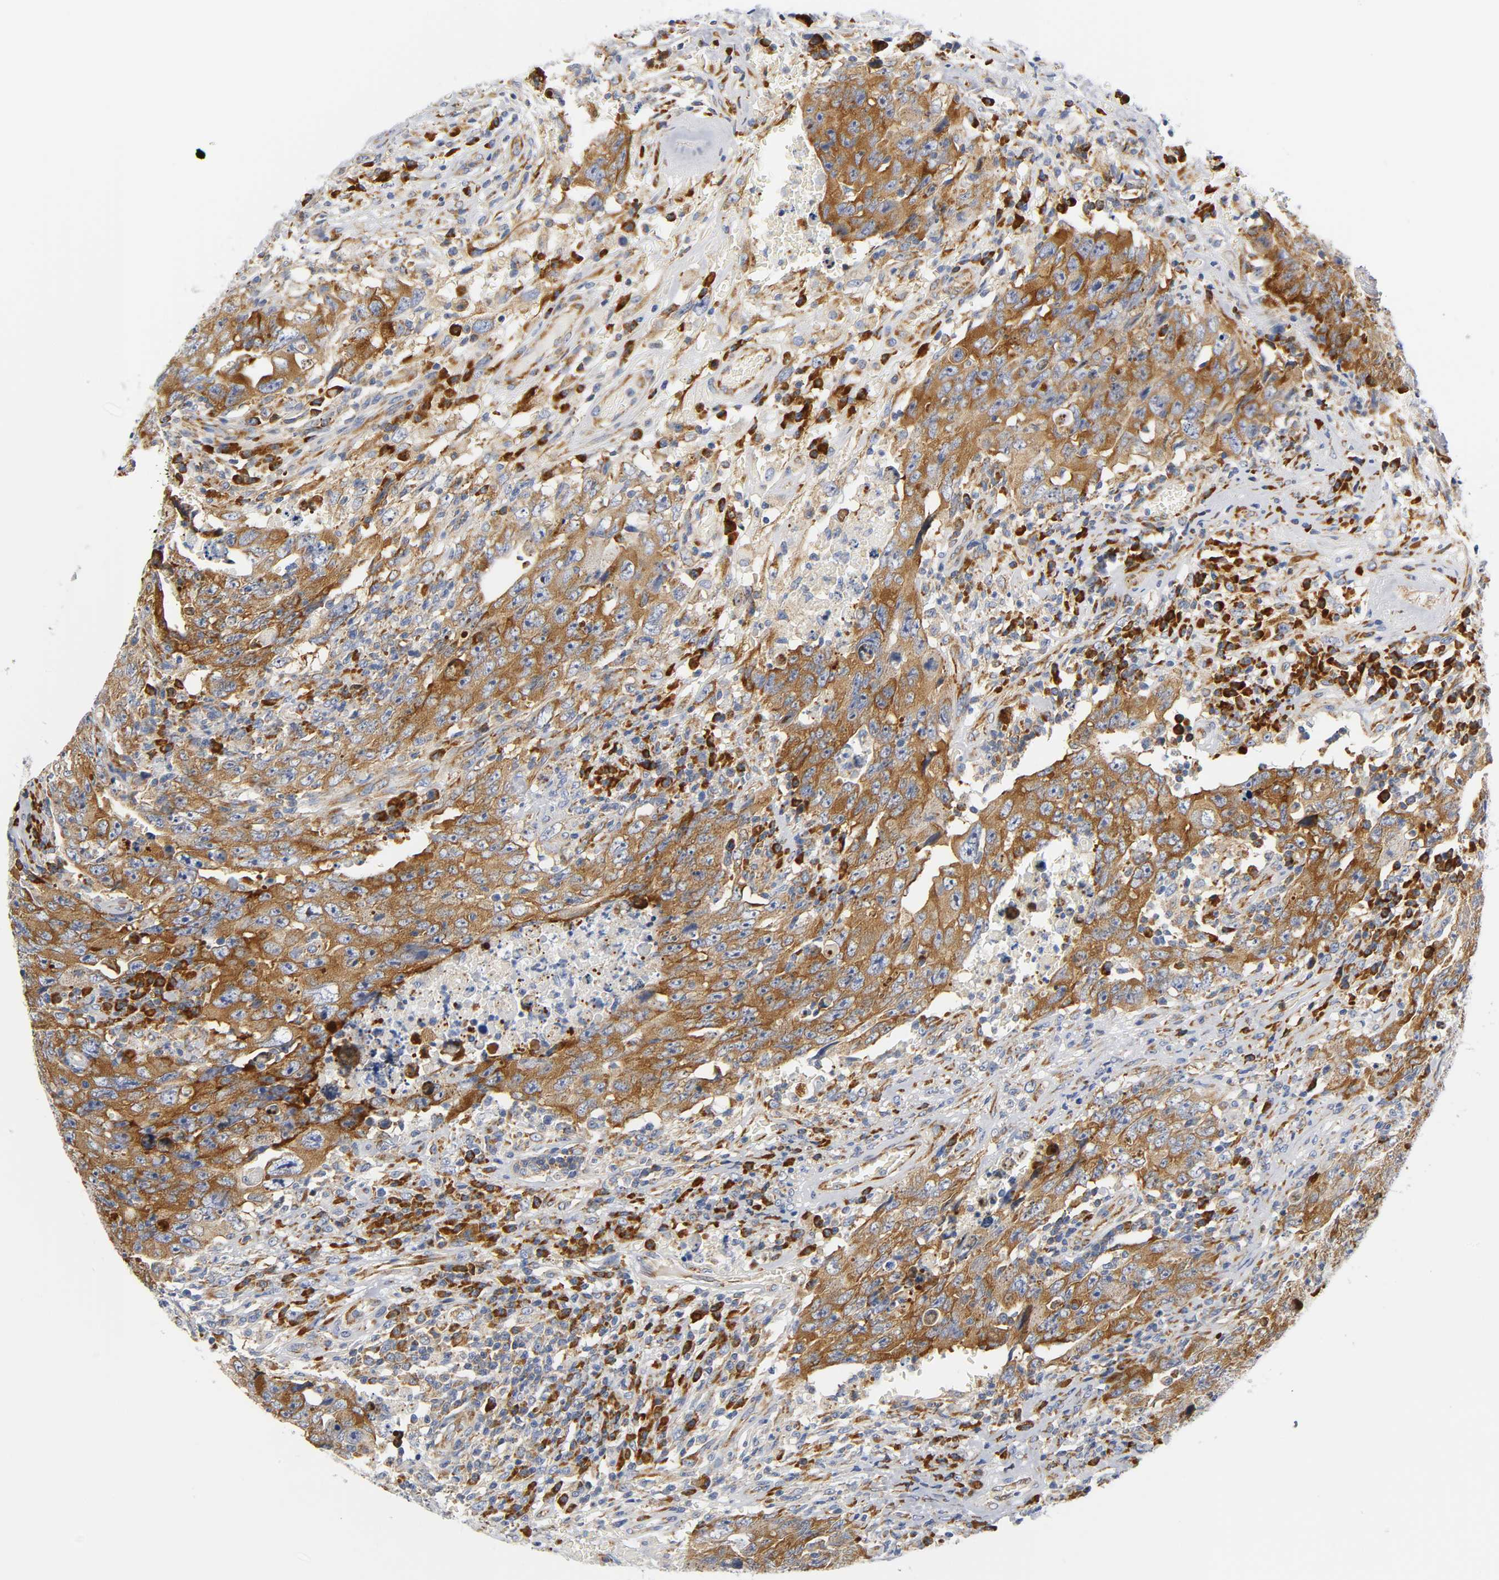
{"staining": {"intensity": "moderate", "quantity": ">75%", "location": "cytoplasmic/membranous"}, "tissue": "testis cancer", "cell_type": "Tumor cells", "image_type": "cancer", "snomed": [{"axis": "morphology", "description": "Carcinoma, Embryonal, NOS"}, {"axis": "topography", "description": "Testis"}], "caption": "Moderate cytoplasmic/membranous staining is identified in approximately >75% of tumor cells in embryonal carcinoma (testis). The protein of interest is shown in brown color, while the nuclei are stained blue.", "gene": "REL", "patient": {"sex": "male", "age": 26}}